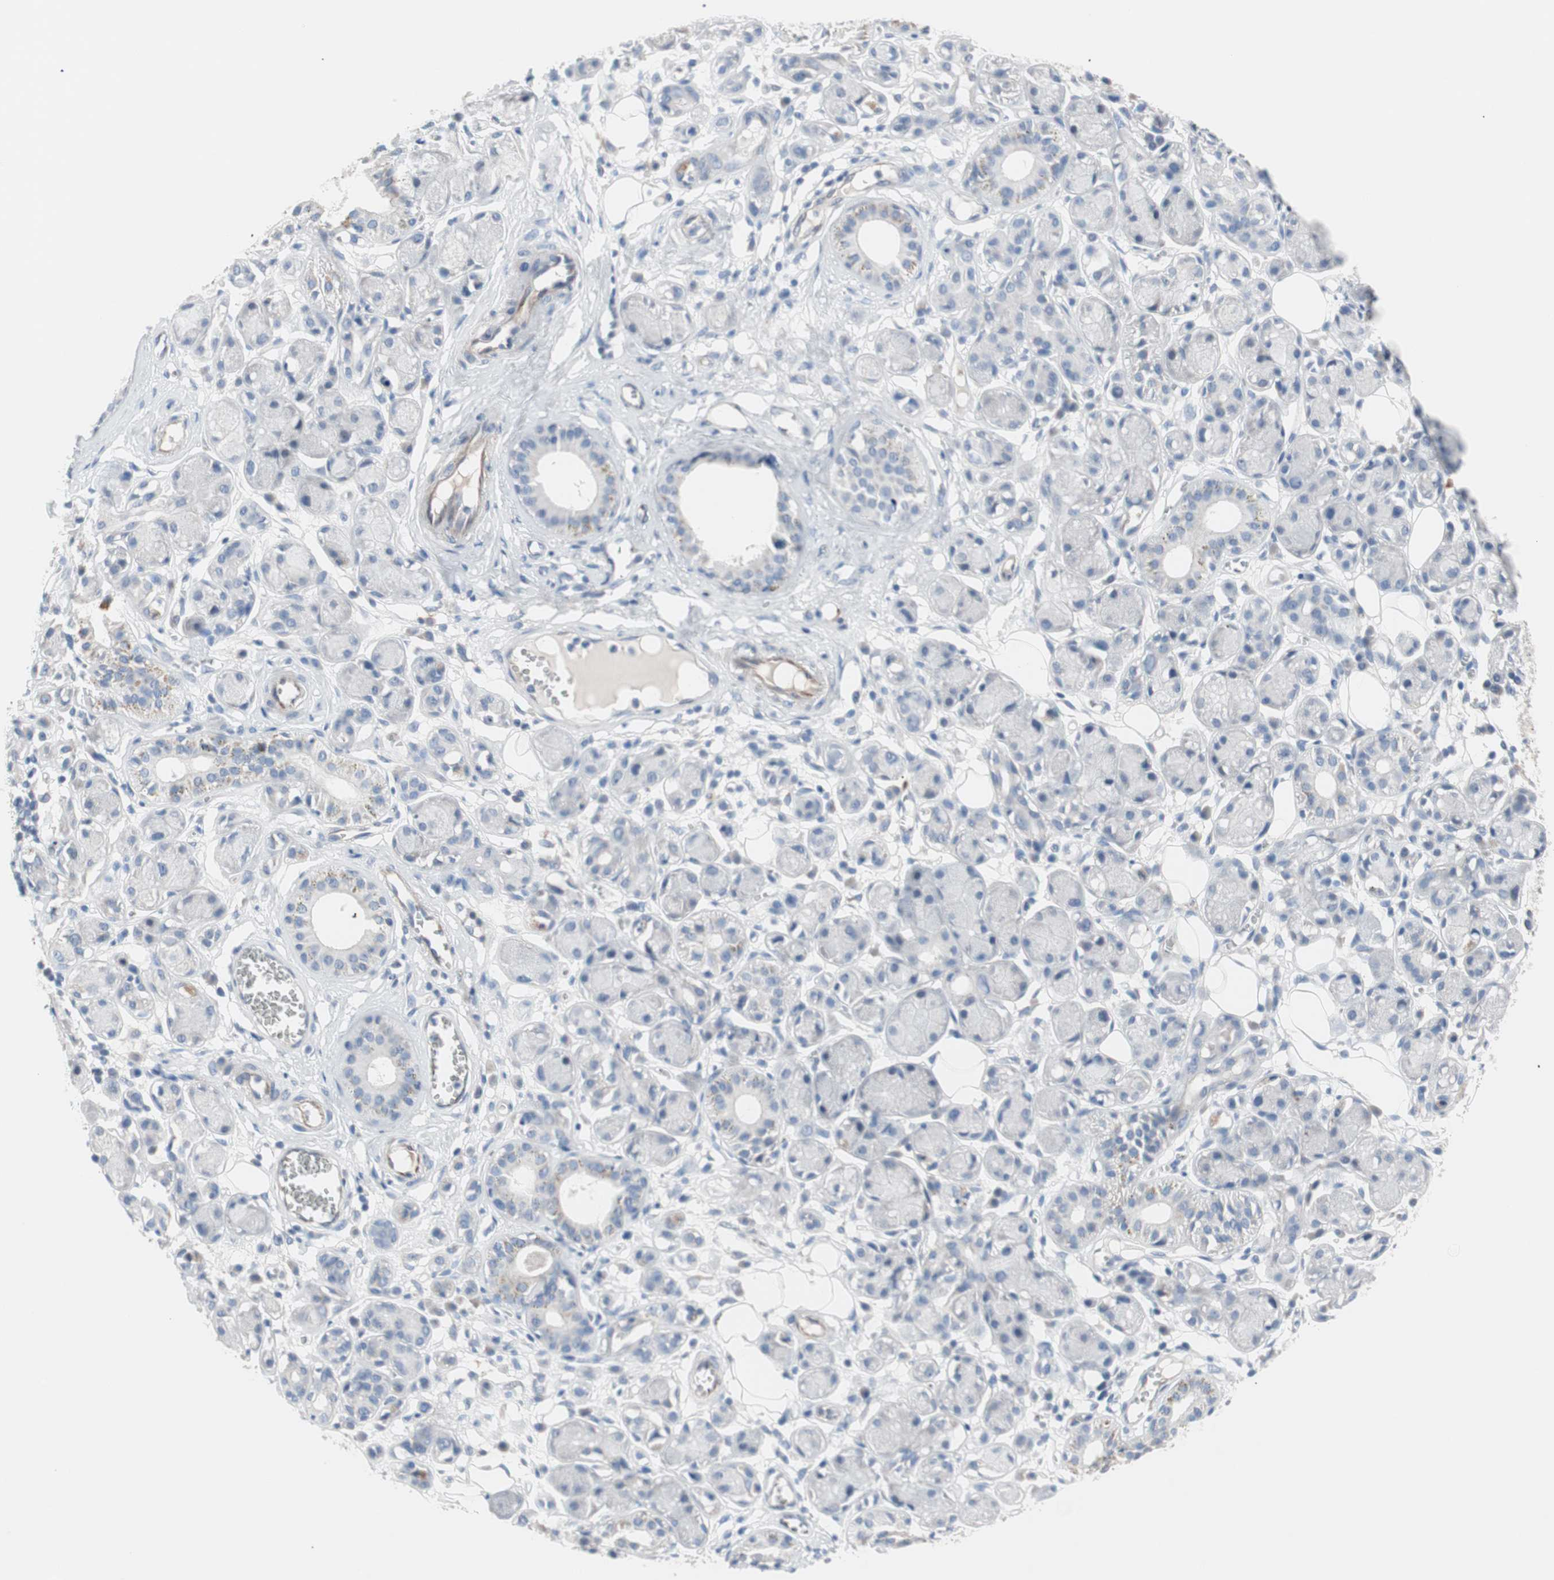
{"staining": {"intensity": "negative", "quantity": "none", "location": "none"}, "tissue": "adipose tissue", "cell_type": "Adipocytes", "image_type": "normal", "snomed": [{"axis": "morphology", "description": "Normal tissue, NOS"}, {"axis": "morphology", "description": "Inflammation, NOS"}, {"axis": "topography", "description": "Vascular tissue"}, {"axis": "topography", "description": "Salivary gland"}], "caption": "This is an immunohistochemistry (IHC) micrograph of normal human adipose tissue. There is no expression in adipocytes.", "gene": "ULBP1", "patient": {"sex": "female", "age": 75}}